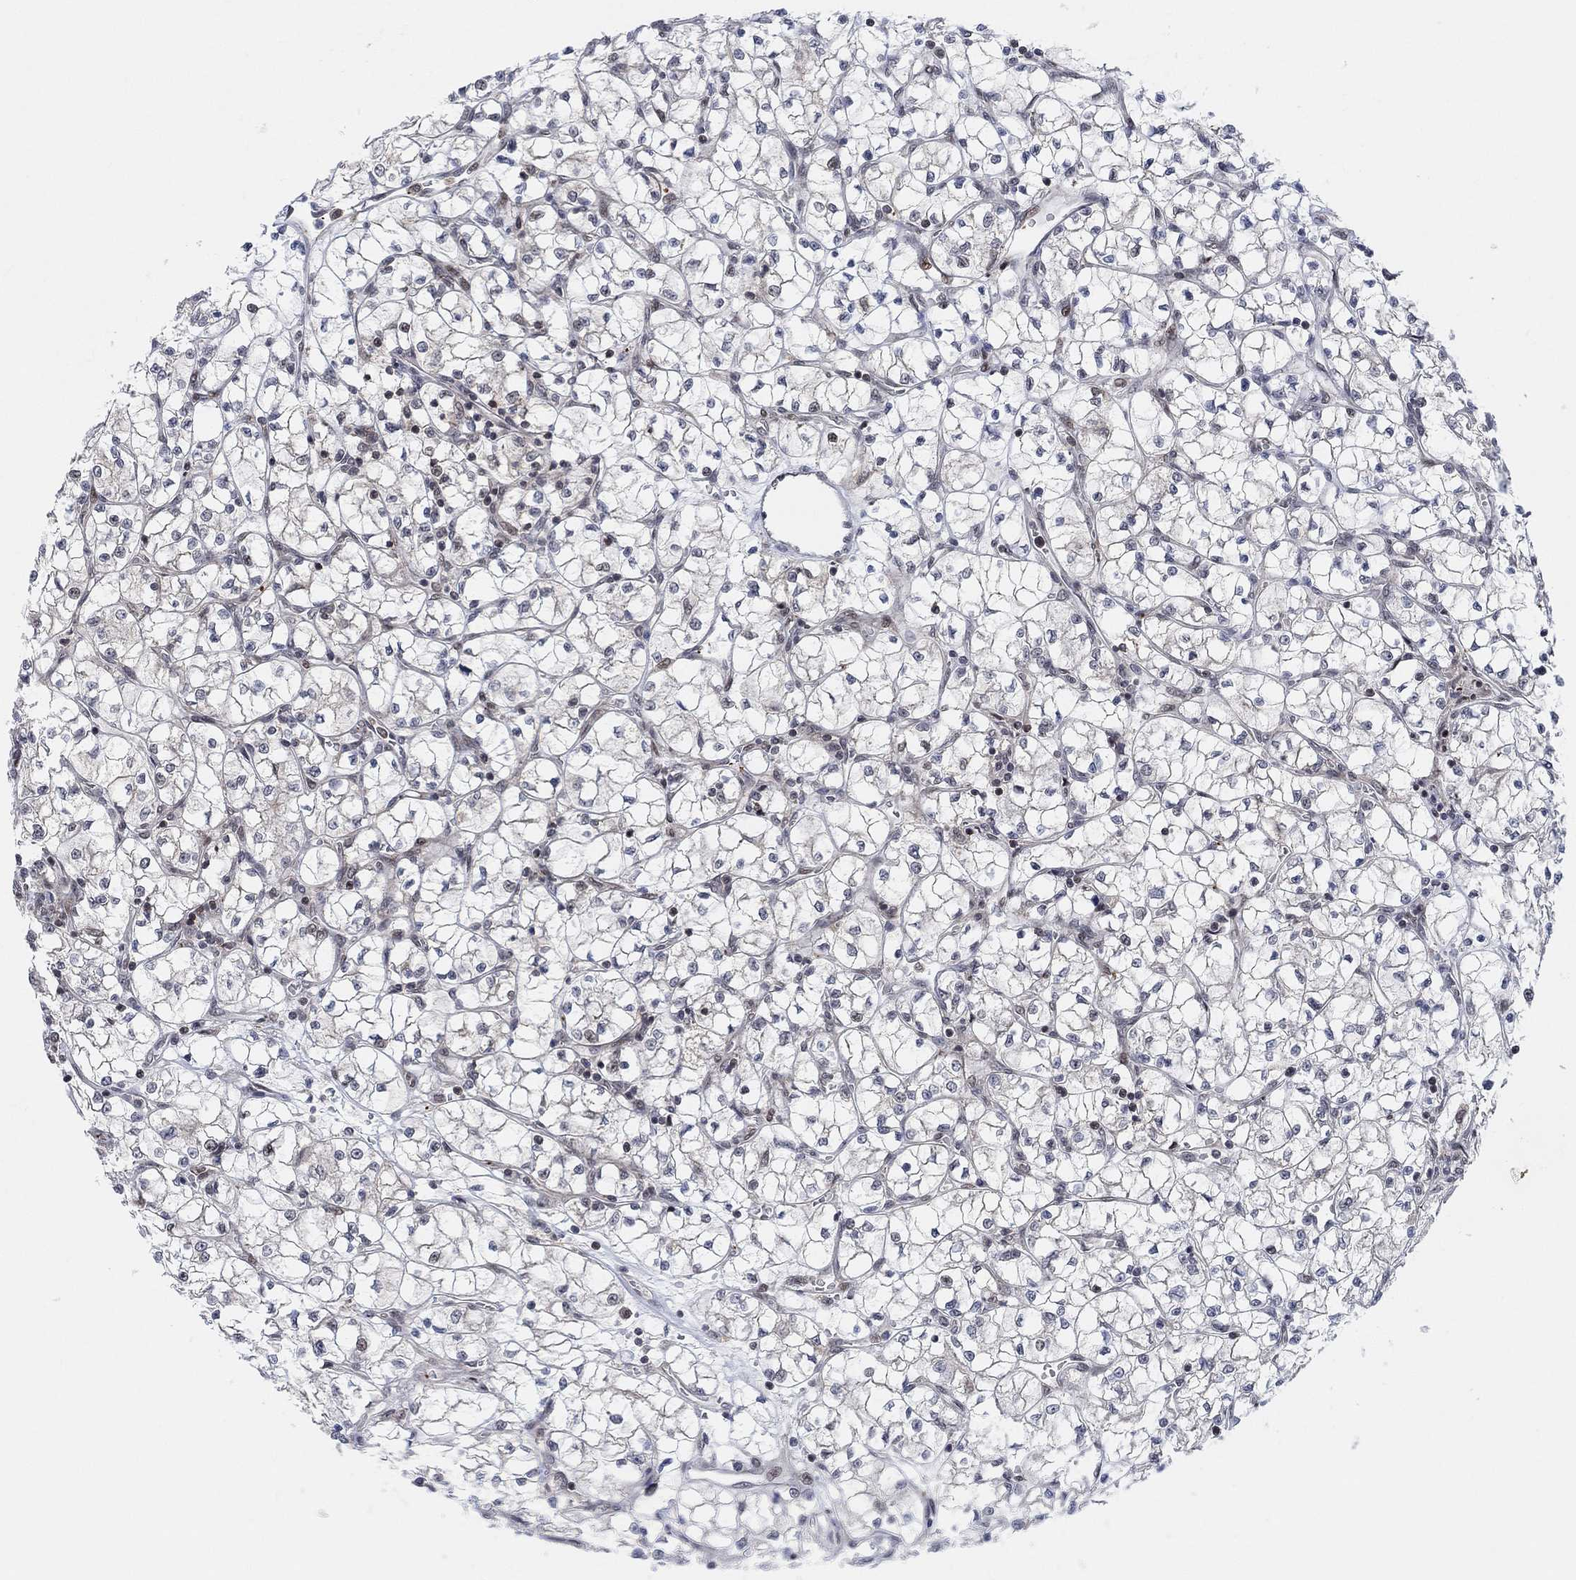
{"staining": {"intensity": "negative", "quantity": "none", "location": "none"}, "tissue": "renal cancer", "cell_type": "Tumor cells", "image_type": "cancer", "snomed": [{"axis": "morphology", "description": "Adenocarcinoma, NOS"}, {"axis": "topography", "description": "Kidney"}], "caption": "DAB immunohistochemical staining of human renal cancer (adenocarcinoma) displays no significant expression in tumor cells.", "gene": "PWWP2B", "patient": {"sex": "female", "age": 64}}